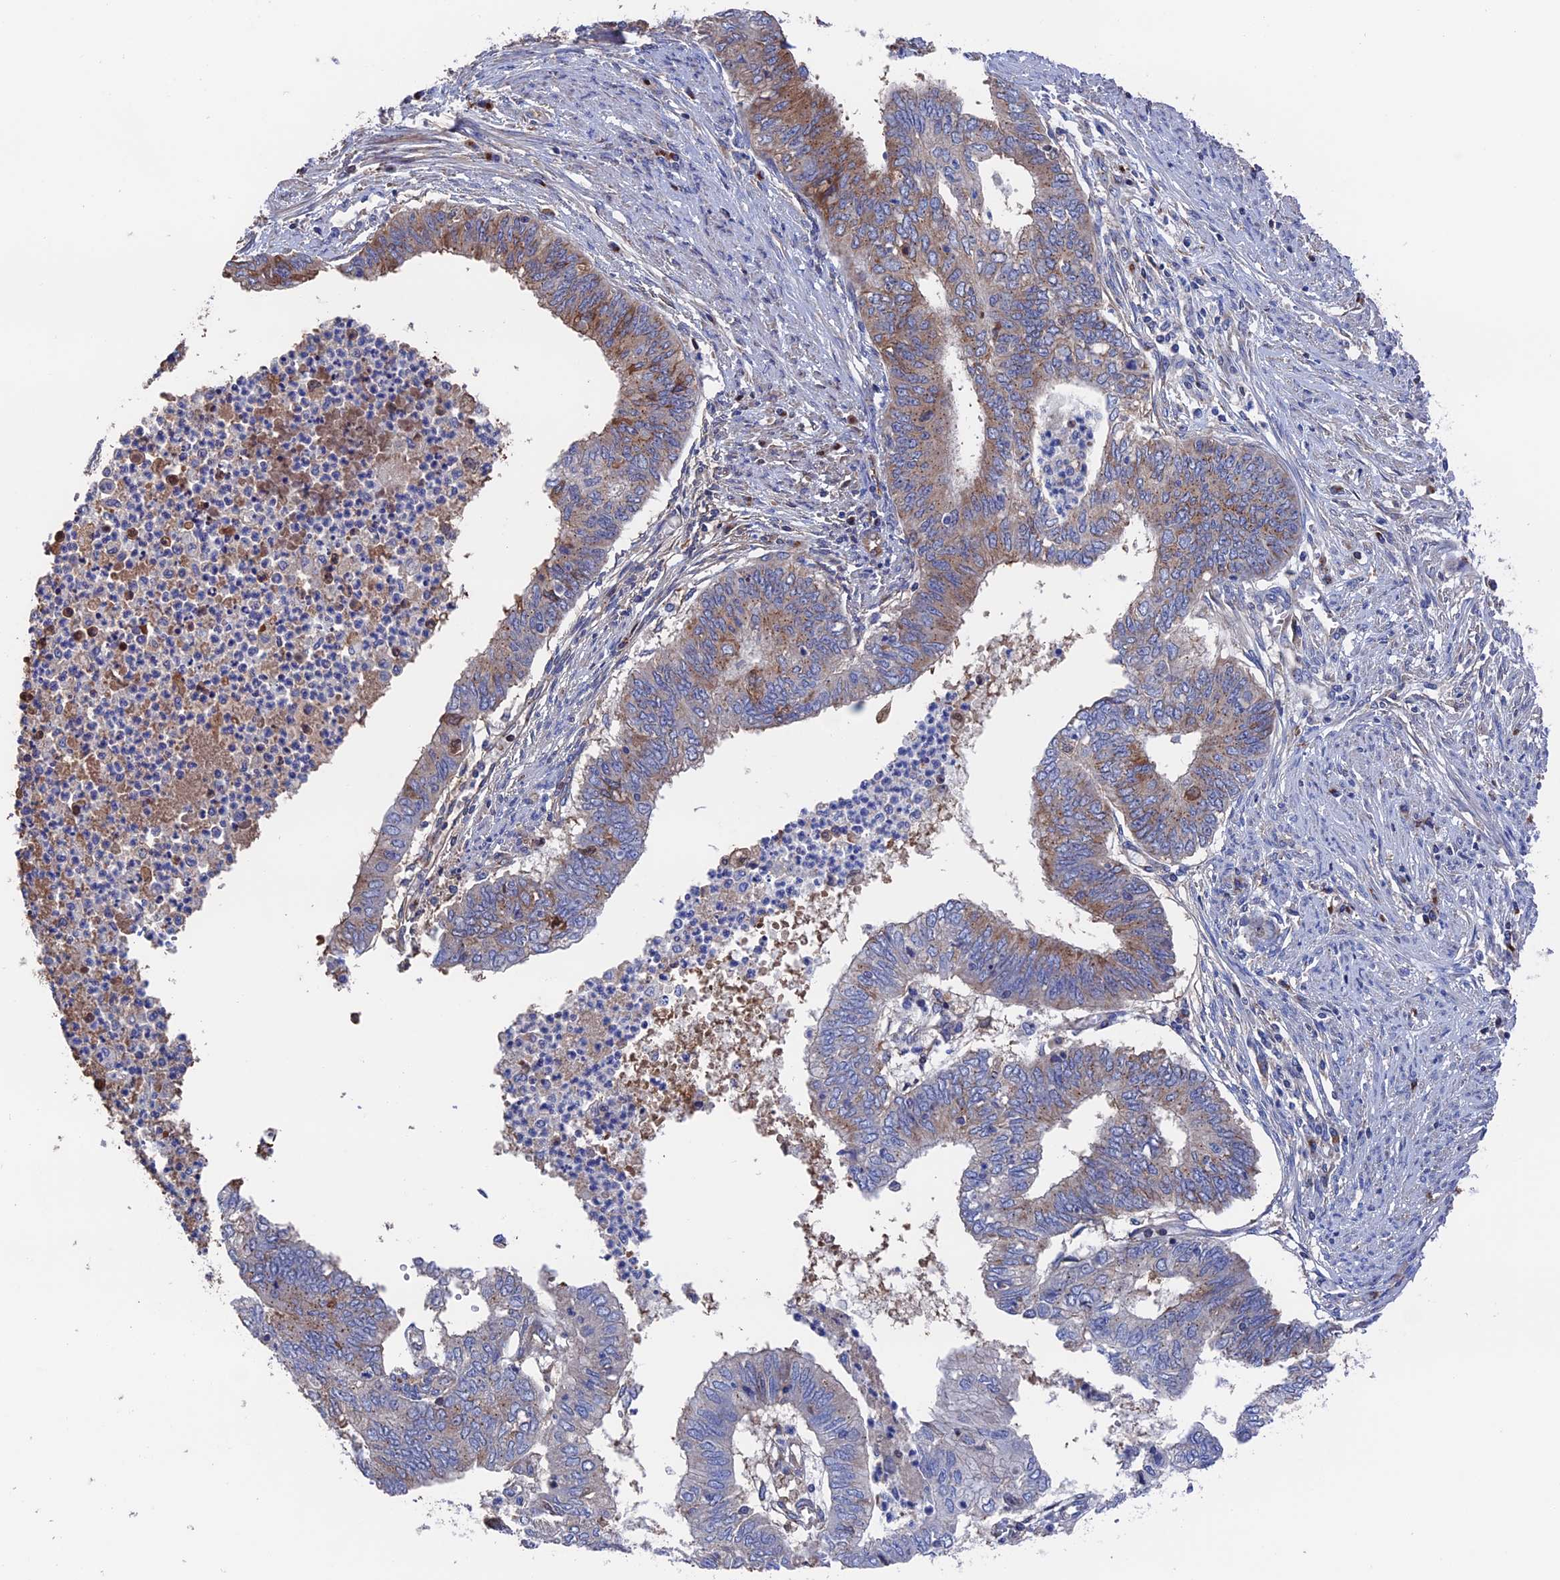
{"staining": {"intensity": "moderate", "quantity": "<25%", "location": "cytoplasmic/membranous"}, "tissue": "endometrial cancer", "cell_type": "Tumor cells", "image_type": "cancer", "snomed": [{"axis": "morphology", "description": "Adenocarcinoma, NOS"}, {"axis": "topography", "description": "Endometrium"}], "caption": "Tumor cells reveal low levels of moderate cytoplasmic/membranous staining in approximately <25% of cells in human endometrial cancer (adenocarcinoma). (IHC, brightfield microscopy, high magnification).", "gene": "HPF1", "patient": {"sex": "female", "age": 68}}